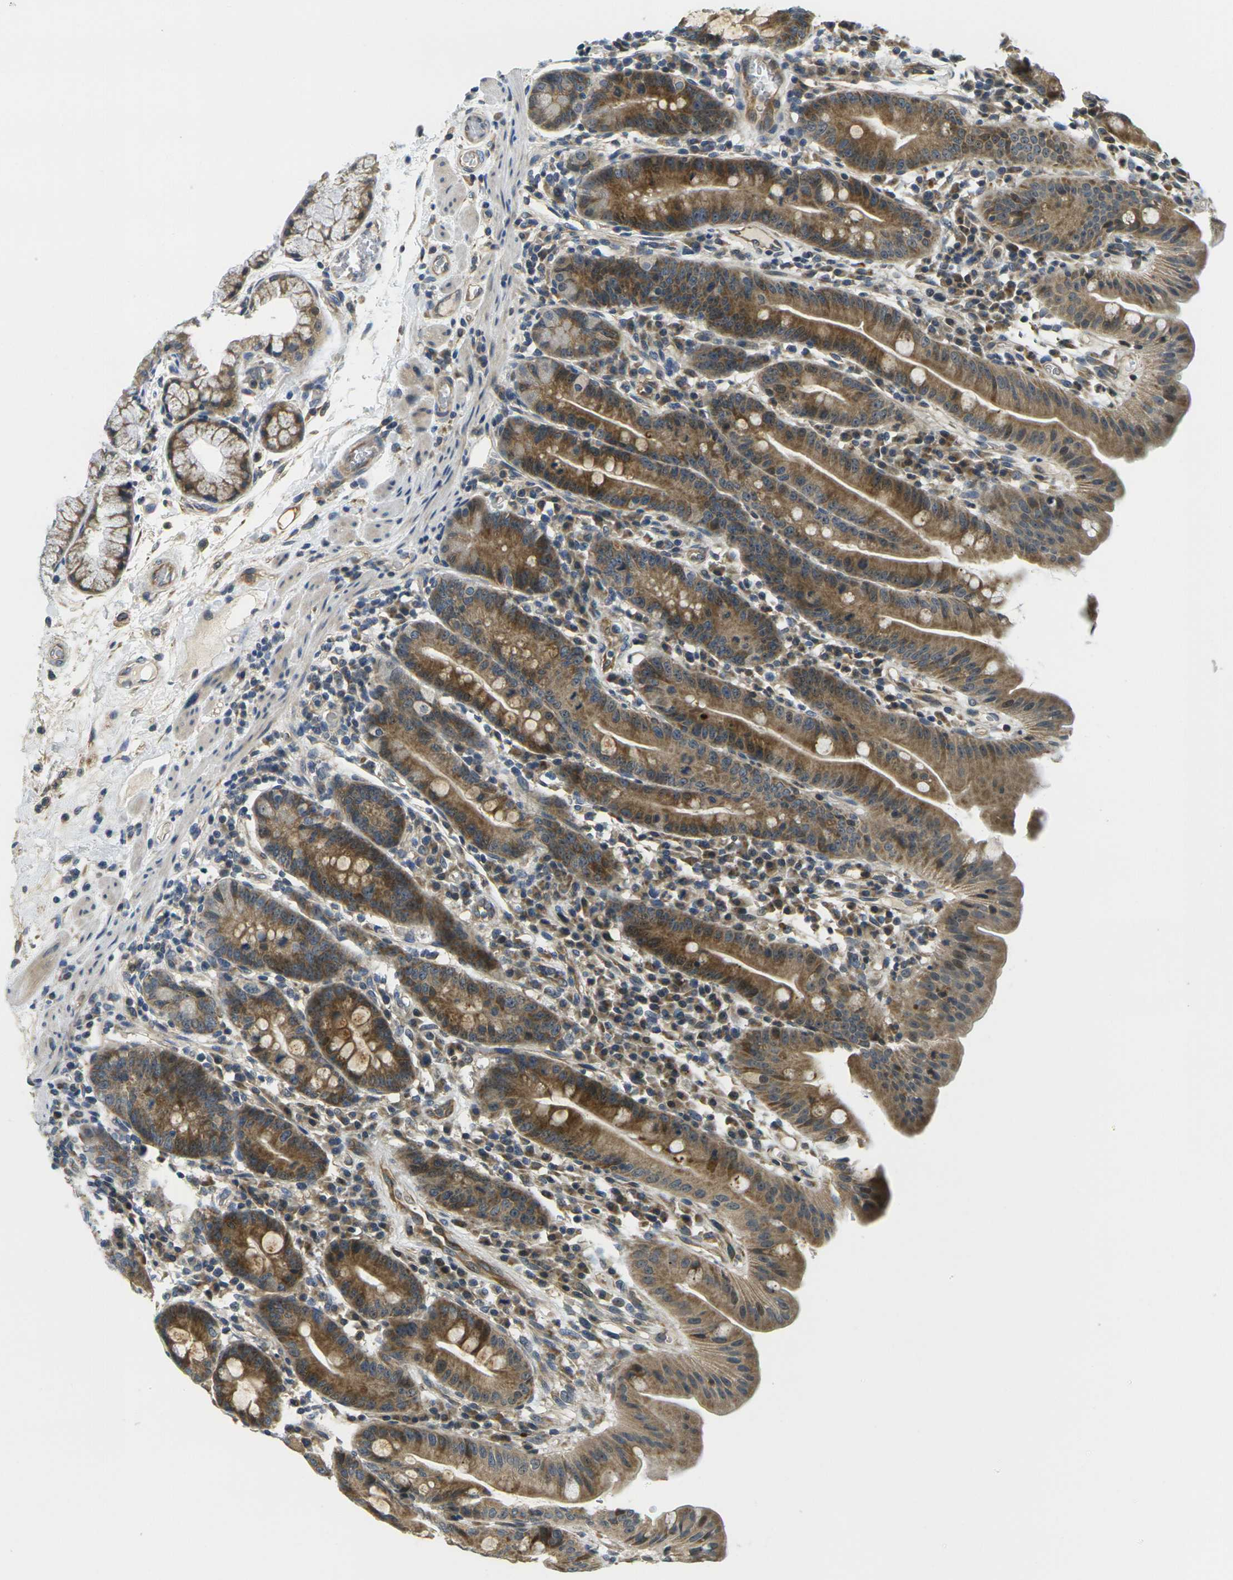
{"staining": {"intensity": "strong", "quantity": ">75%", "location": "cytoplasmic/membranous"}, "tissue": "duodenum", "cell_type": "Glandular cells", "image_type": "normal", "snomed": [{"axis": "morphology", "description": "Normal tissue, NOS"}, {"axis": "topography", "description": "Duodenum"}], "caption": "About >75% of glandular cells in unremarkable human duodenum display strong cytoplasmic/membranous protein expression as visualized by brown immunohistochemical staining.", "gene": "MINAR2", "patient": {"sex": "male", "age": 50}}